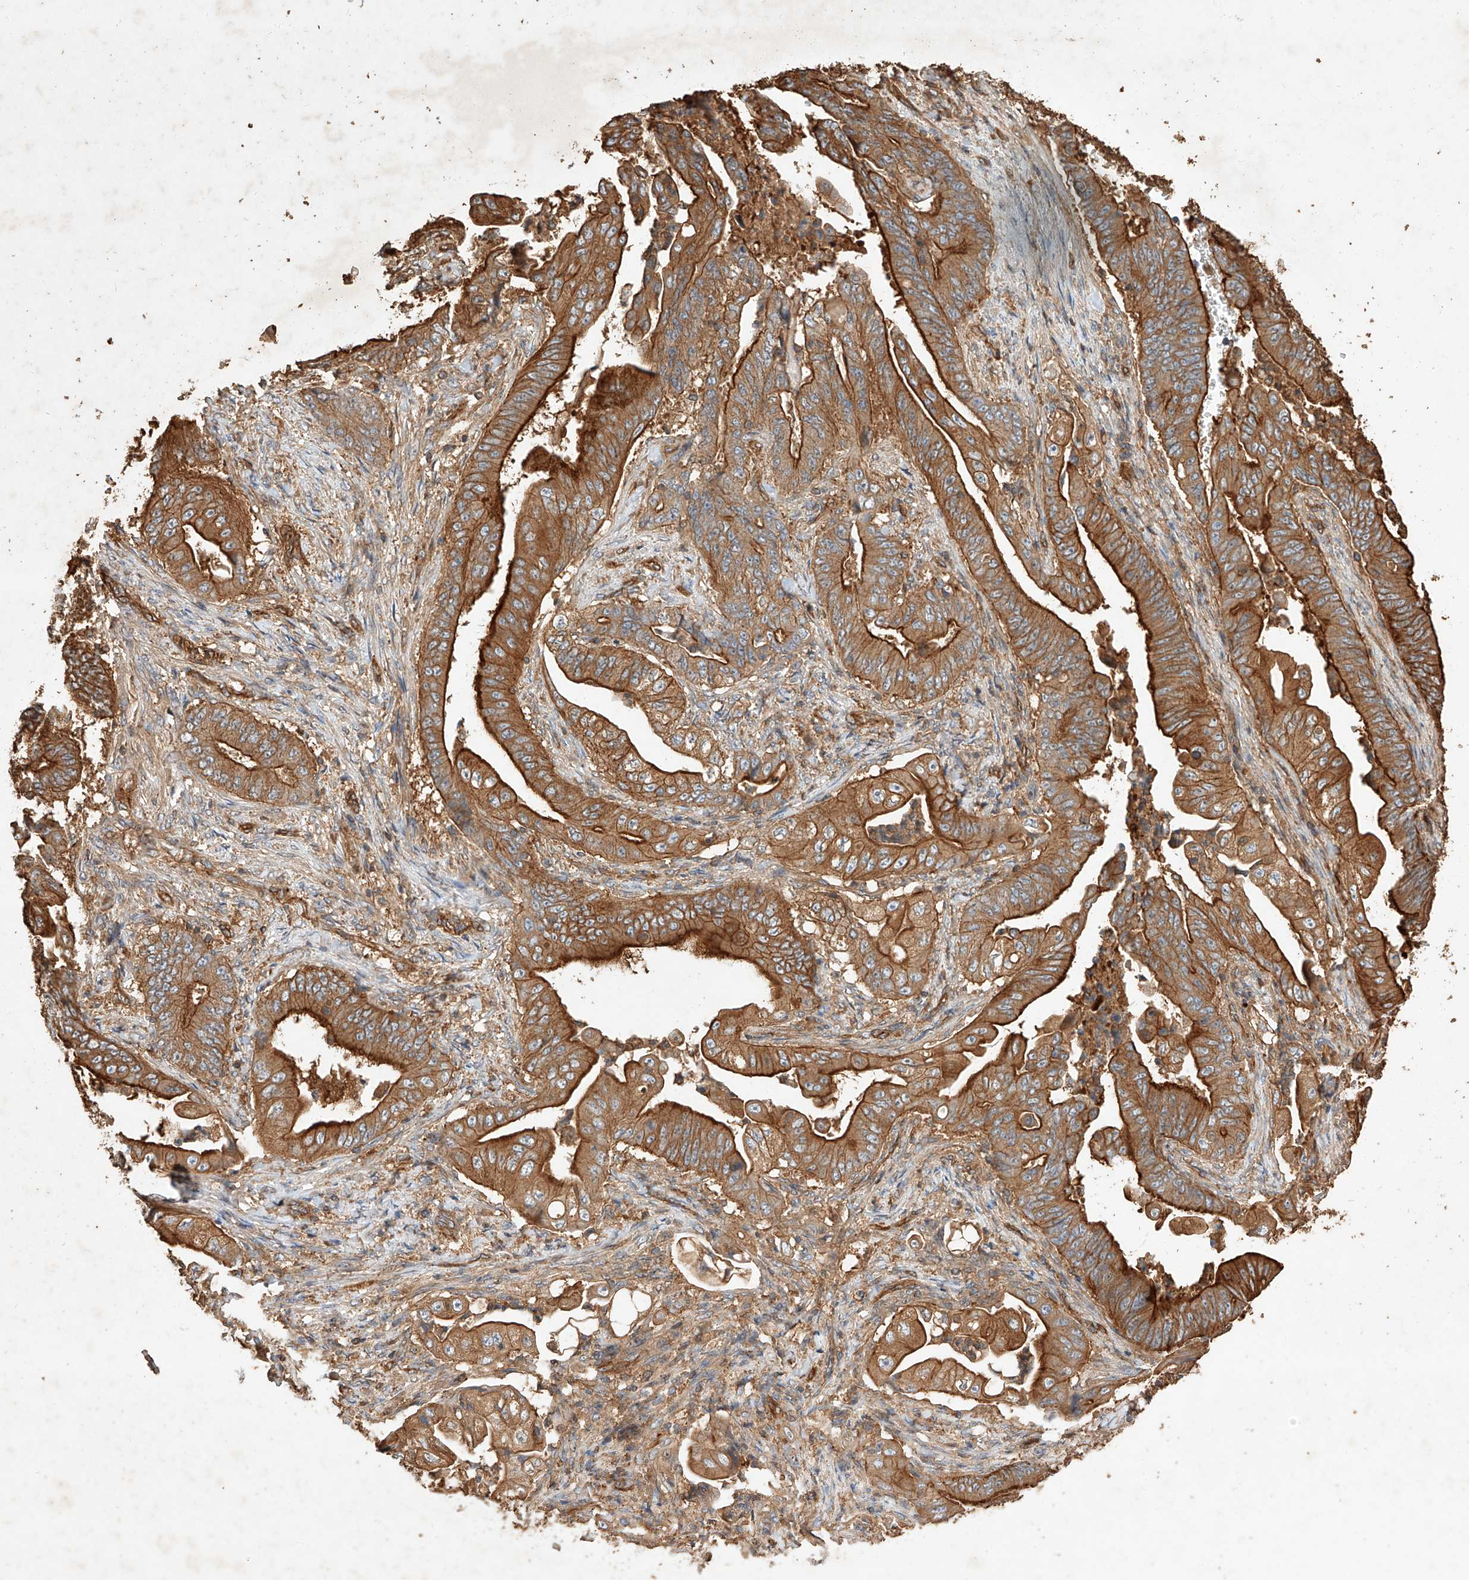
{"staining": {"intensity": "strong", "quantity": ">75%", "location": "cytoplasmic/membranous"}, "tissue": "stomach cancer", "cell_type": "Tumor cells", "image_type": "cancer", "snomed": [{"axis": "morphology", "description": "Adenocarcinoma, NOS"}, {"axis": "topography", "description": "Stomach"}], "caption": "Adenocarcinoma (stomach) tissue reveals strong cytoplasmic/membranous staining in about >75% of tumor cells, visualized by immunohistochemistry.", "gene": "GHDC", "patient": {"sex": "female", "age": 73}}